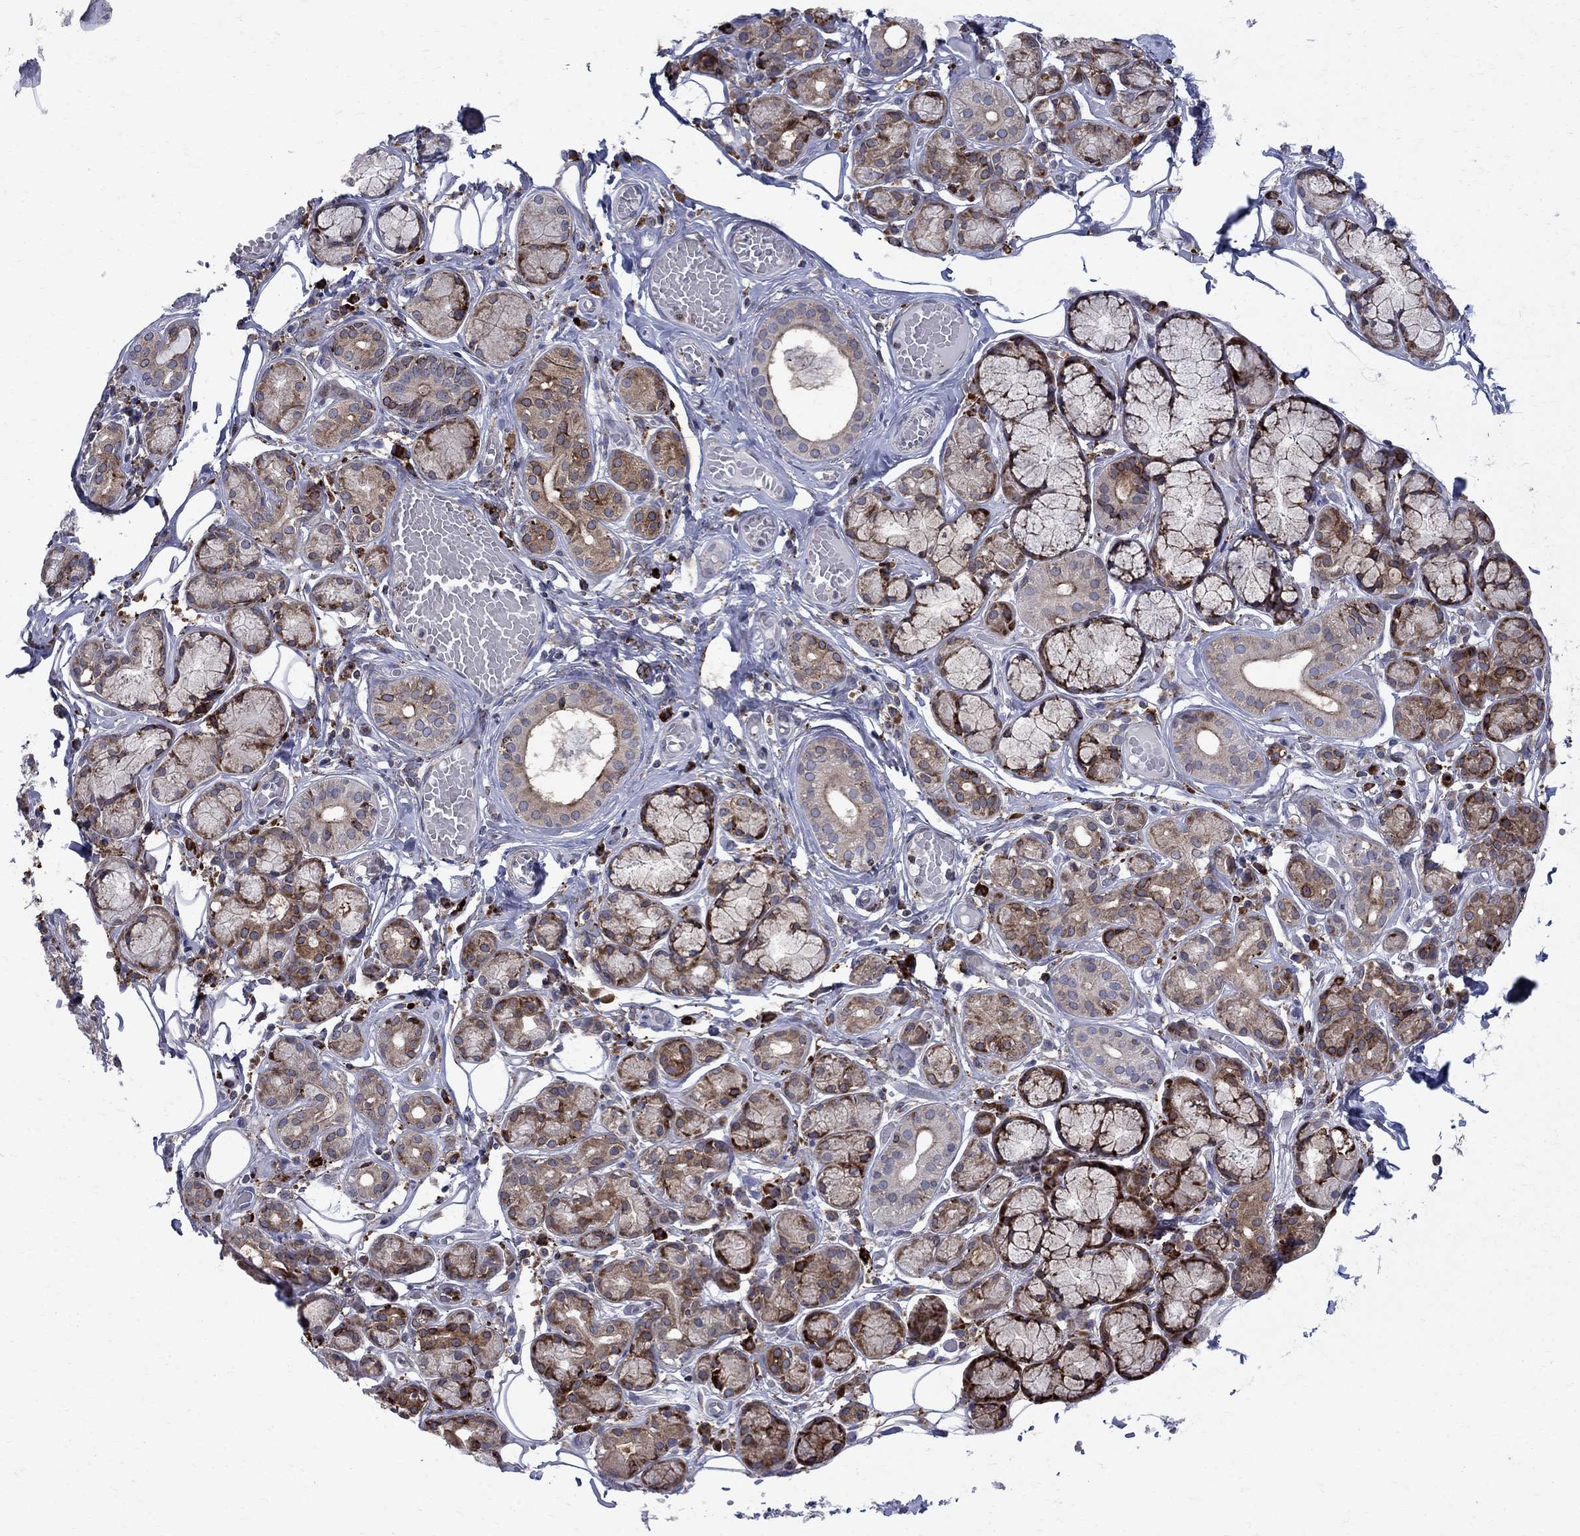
{"staining": {"intensity": "strong", "quantity": "<25%", "location": "cytoplasmic/membranous"}, "tissue": "salivary gland", "cell_type": "Glandular cells", "image_type": "normal", "snomed": [{"axis": "morphology", "description": "Normal tissue, NOS"}, {"axis": "topography", "description": "Salivary gland"}, {"axis": "topography", "description": "Peripheral nerve tissue"}], "caption": "Salivary gland stained with IHC demonstrates strong cytoplasmic/membranous staining in approximately <25% of glandular cells. (DAB = brown stain, brightfield microscopy at high magnification).", "gene": "CAB39L", "patient": {"sex": "male", "age": 71}}